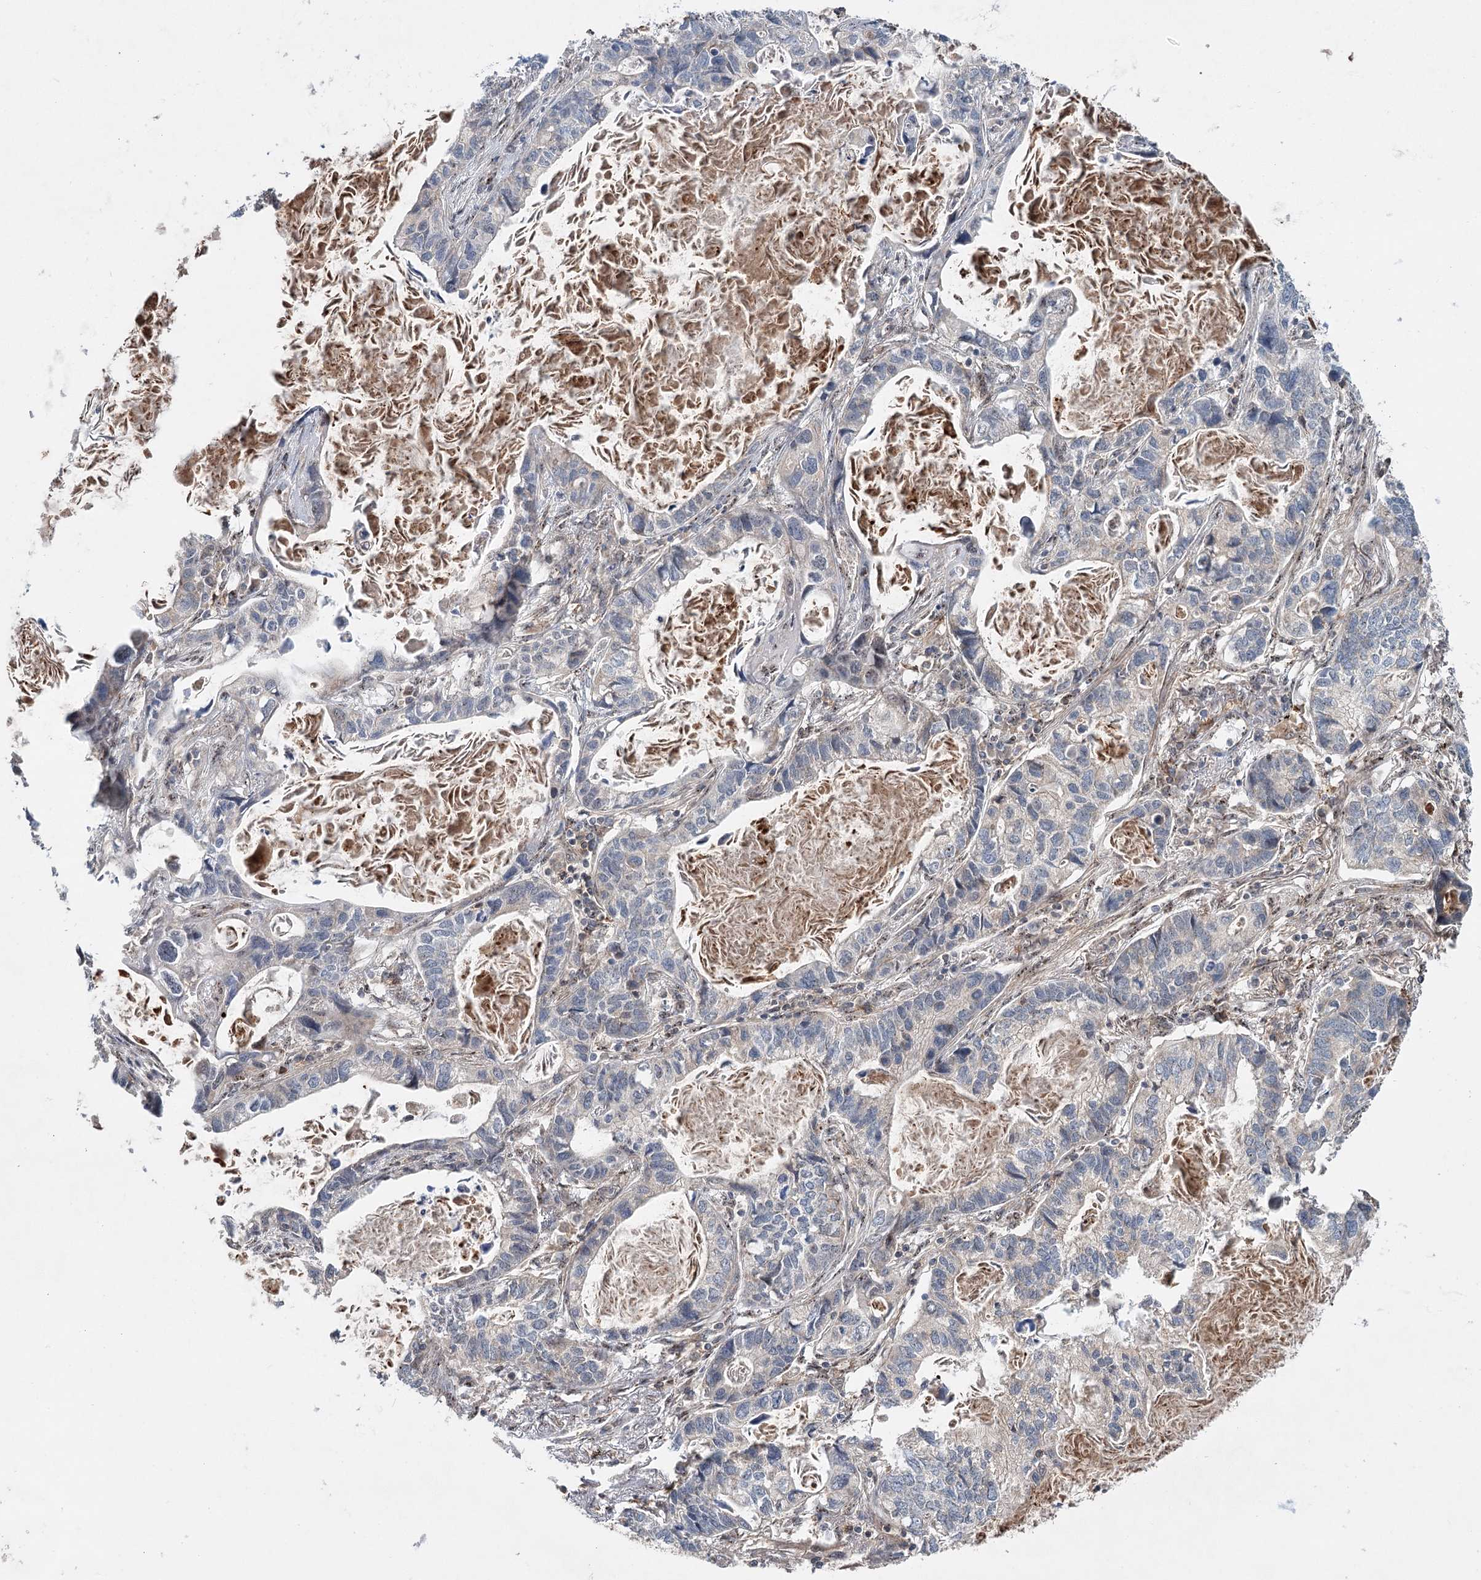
{"staining": {"intensity": "negative", "quantity": "none", "location": "none"}, "tissue": "lung cancer", "cell_type": "Tumor cells", "image_type": "cancer", "snomed": [{"axis": "morphology", "description": "Adenocarcinoma, NOS"}, {"axis": "topography", "description": "Lung"}], "caption": "This is an immunohistochemistry (IHC) image of human lung cancer (adenocarcinoma). There is no expression in tumor cells.", "gene": "C12orf4", "patient": {"sex": "male", "age": 67}}